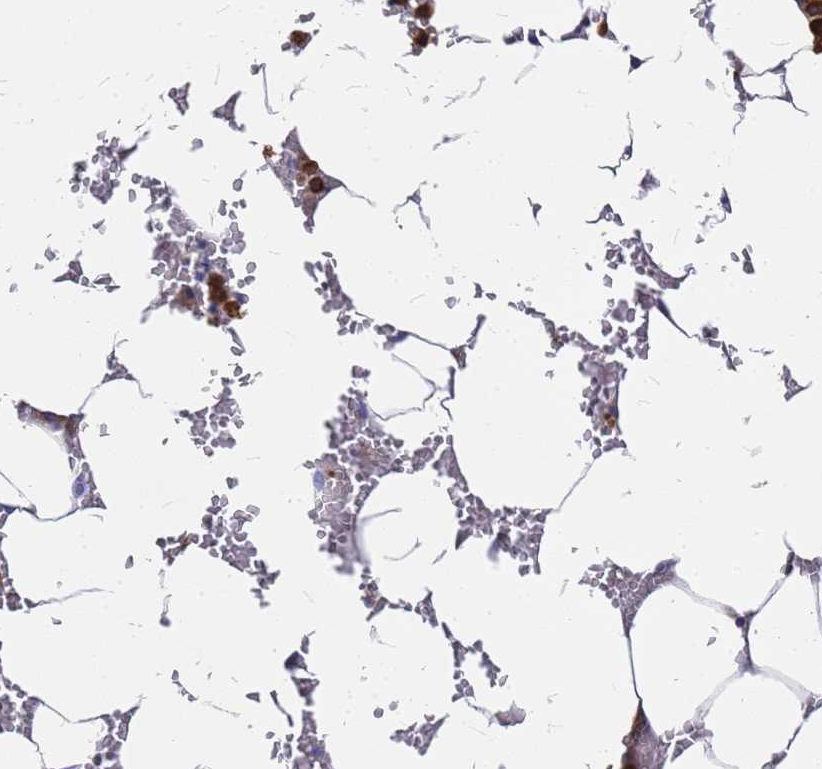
{"staining": {"intensity": "strong", "quantity": ">75%", "location": "cytoplasmic/membranous"}, "tissue": "bone marrow", "cell_type": "Hematopoietic cells", "image_type": "normal", "snomed": [{"axis": "morphology", "description": "Normal tissue, NOS"}, {"axis": "topography", "description": "Bone marrow"}], "caption": "Protein expression analysis of normal bone marrow reveals strong cytoplasmic/membranous positivity in approximately >75% of hematopoietic cells. The protein is stained brown, and the nuclei are stained in blue (DAB (3,3'-diaminobenzidine) IHC with brightfield microscopy, high magnification).", "gene": "ZNF717", "patient": {"sex": "male", "age": 70}}